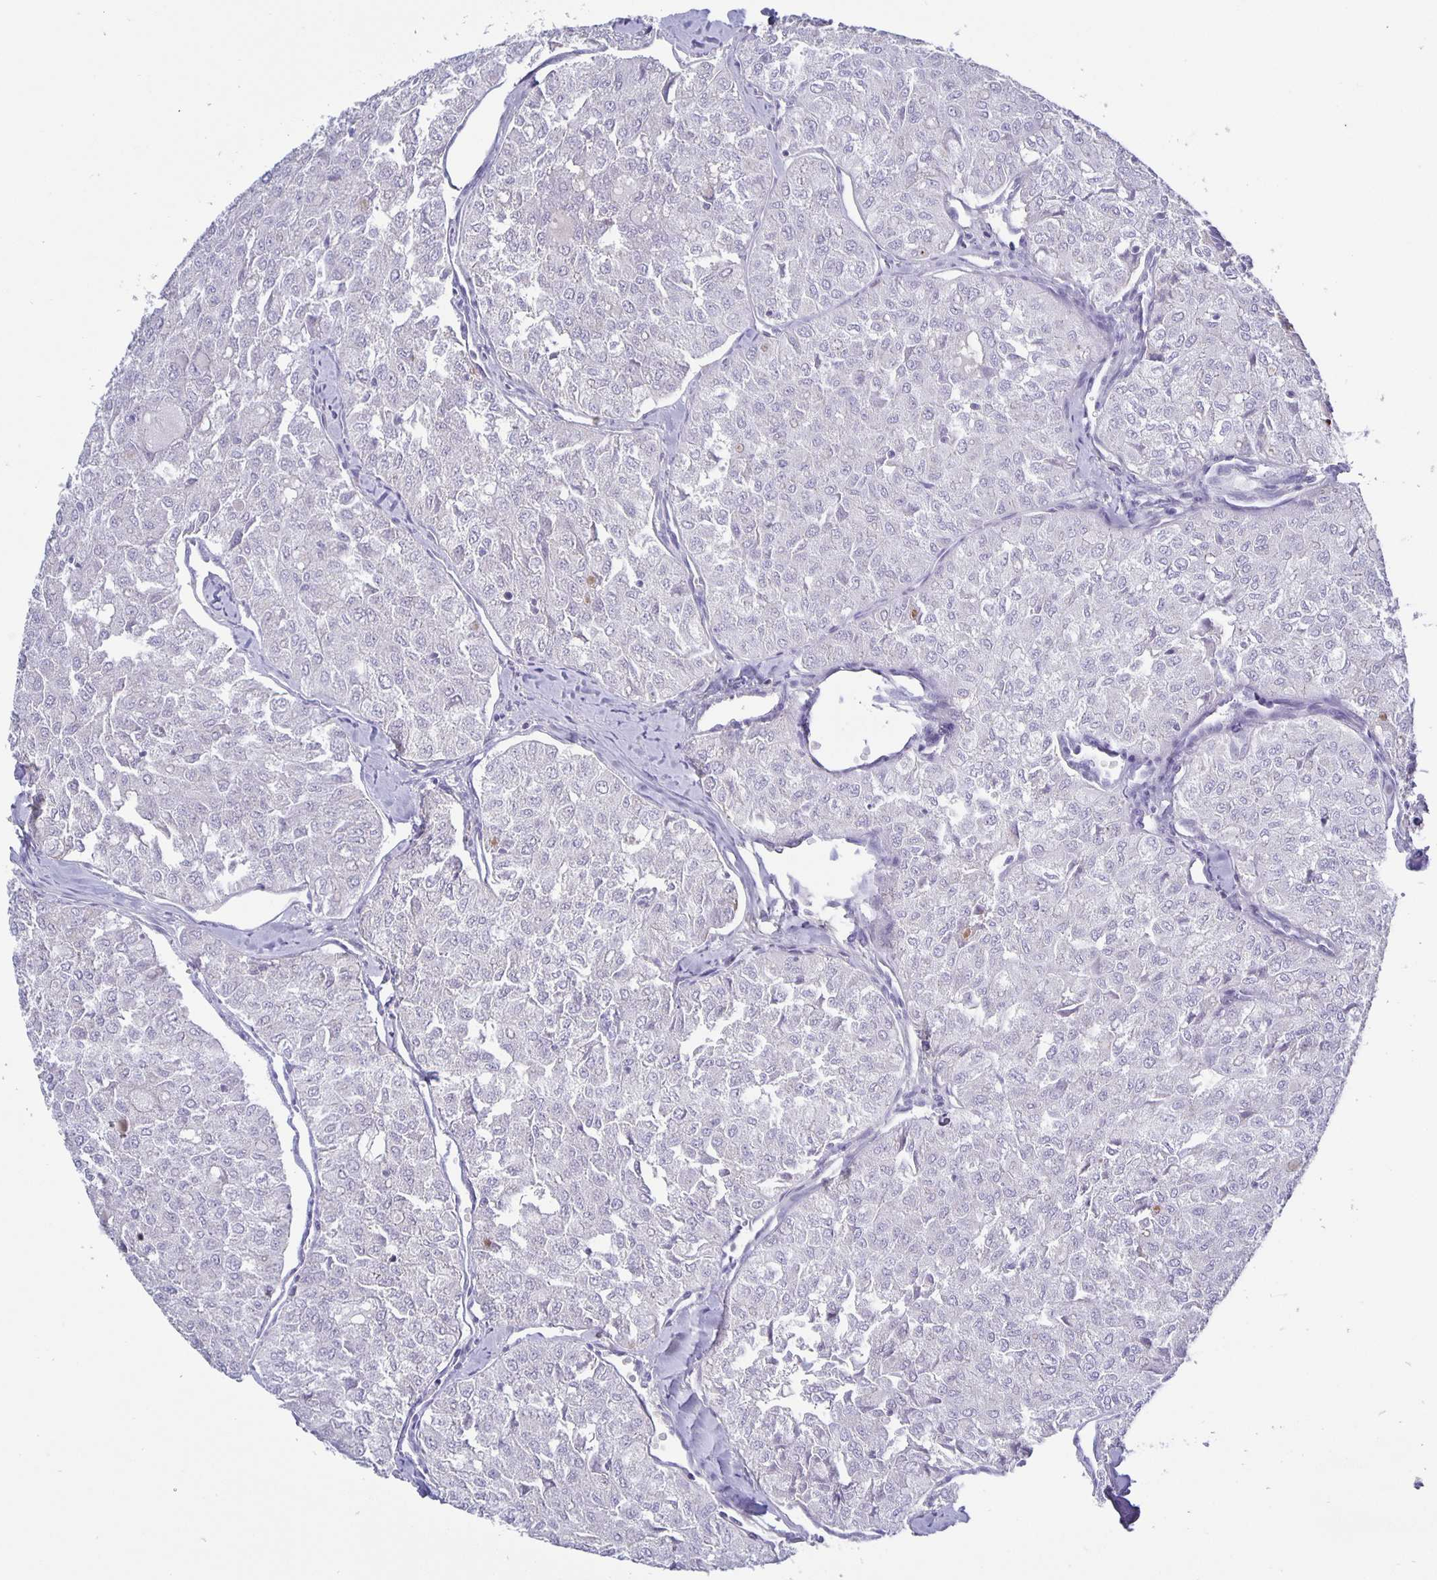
{"staining": {"intensity": "negative", "quantity": "none", "location": "none"}, "tissue": "thyroid cancer", "cell_type": "Tumor cells", "image_type": "cancer", "snomed": [{"axis": "morphology", "description": "Follicular adenoma carcinoma, NOS"}, {"axis": "topography", "description": "Thyroid gland"}], "caption": "IHC of human thyroid cancer displays no staining in tumor cells.", "gene": "GDF15", "patient": {"sex": "male", "age": 75}}